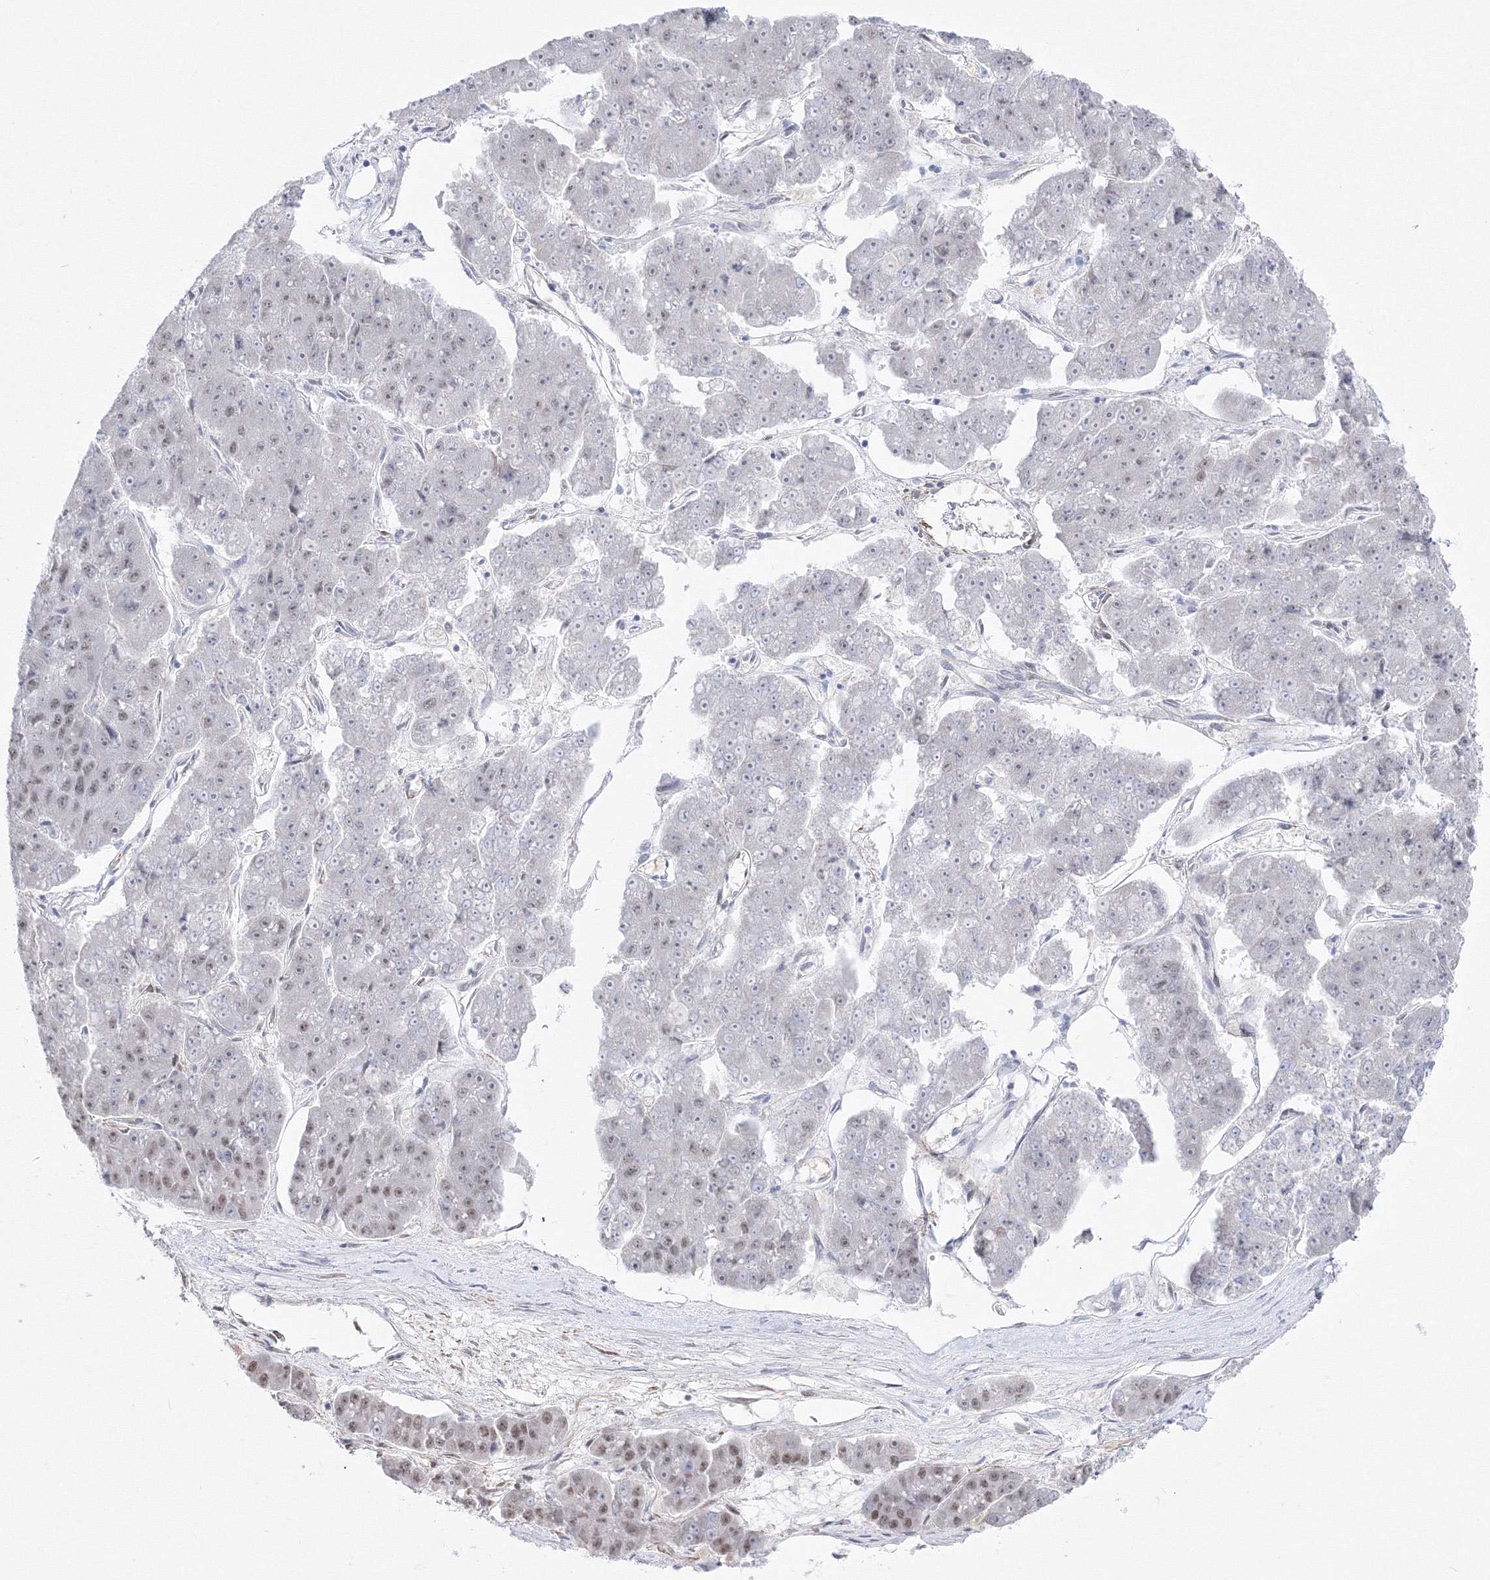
{"staining": {"intensity": "negative", "quantity": "none", "location": "none"}, "tissue": "pancreatic cancer", "cell_type": "Tumor cells", "image_type": "cancer", "snomed": [{"axis": "morphology", "description": "Adenocarcinoma, NOS"}, {"axis": "topography", "description": "Pancreas"}], "caption": "This is a histopathology image of immunohistochemistry staining of pancreatic cancer (adenocarcinoma), which shows no staining in tumor cells.", "gene": "ZNF638", "patient": {"sex": "male", "age": 50}}